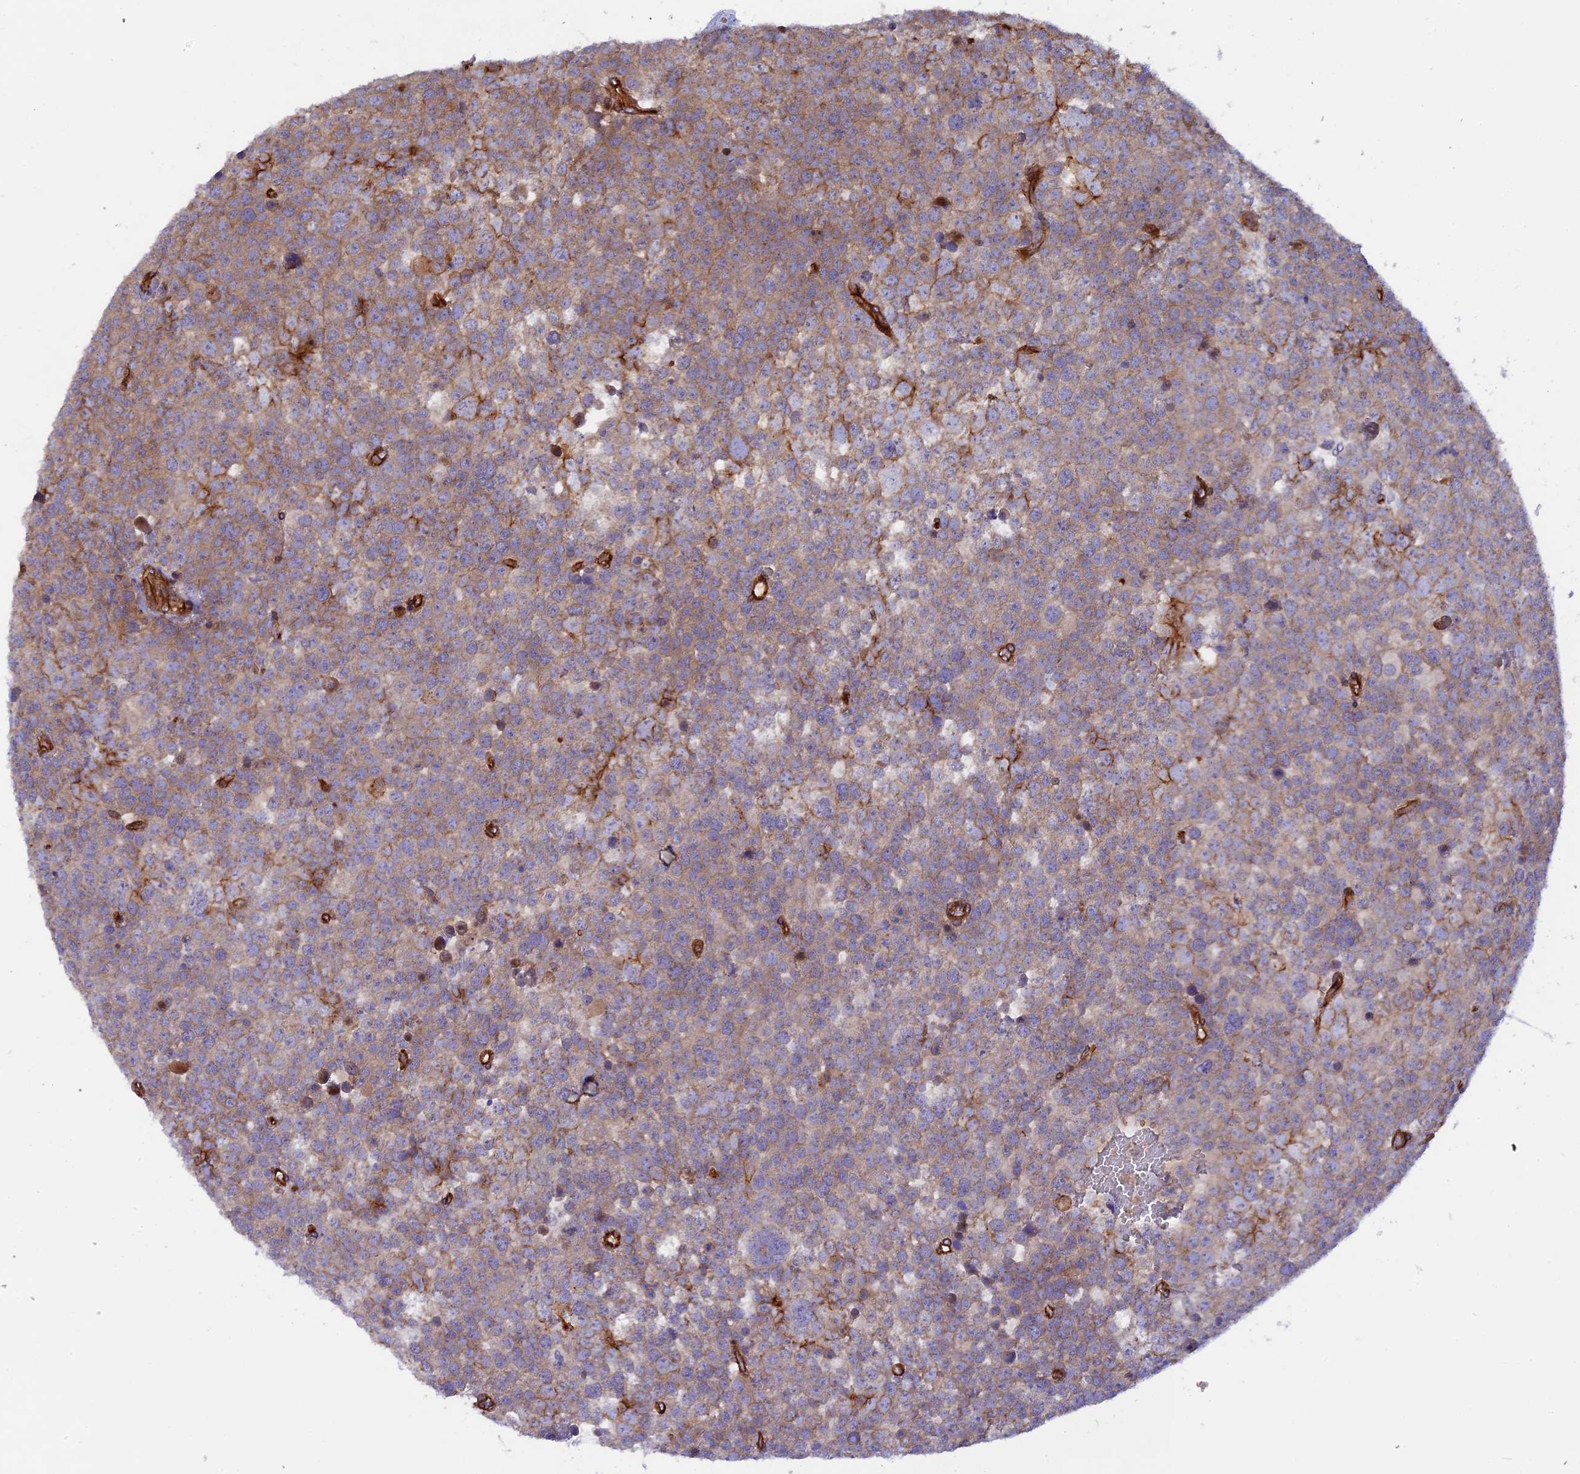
{"staining": {"intensity": "moderate", "quantity": "<25%", "location": "cytoplasmic/membranous"}, "tissue": "testis cancer", "cell_type": "Tumor cells", "image_type": "cancer", "snomed": [{"axis": "morphology", "description": "Seminoma, NOS"}, {"axis": "topography", "description": "Testis"}], "caption": "Tumor cells show low levels of moderate cytoplasmic/membranous positivity in about <25% of cells in testis cancer (seminoma).", "gene": "CNBD2", "patient": {"sex": "male", "age": 71}}